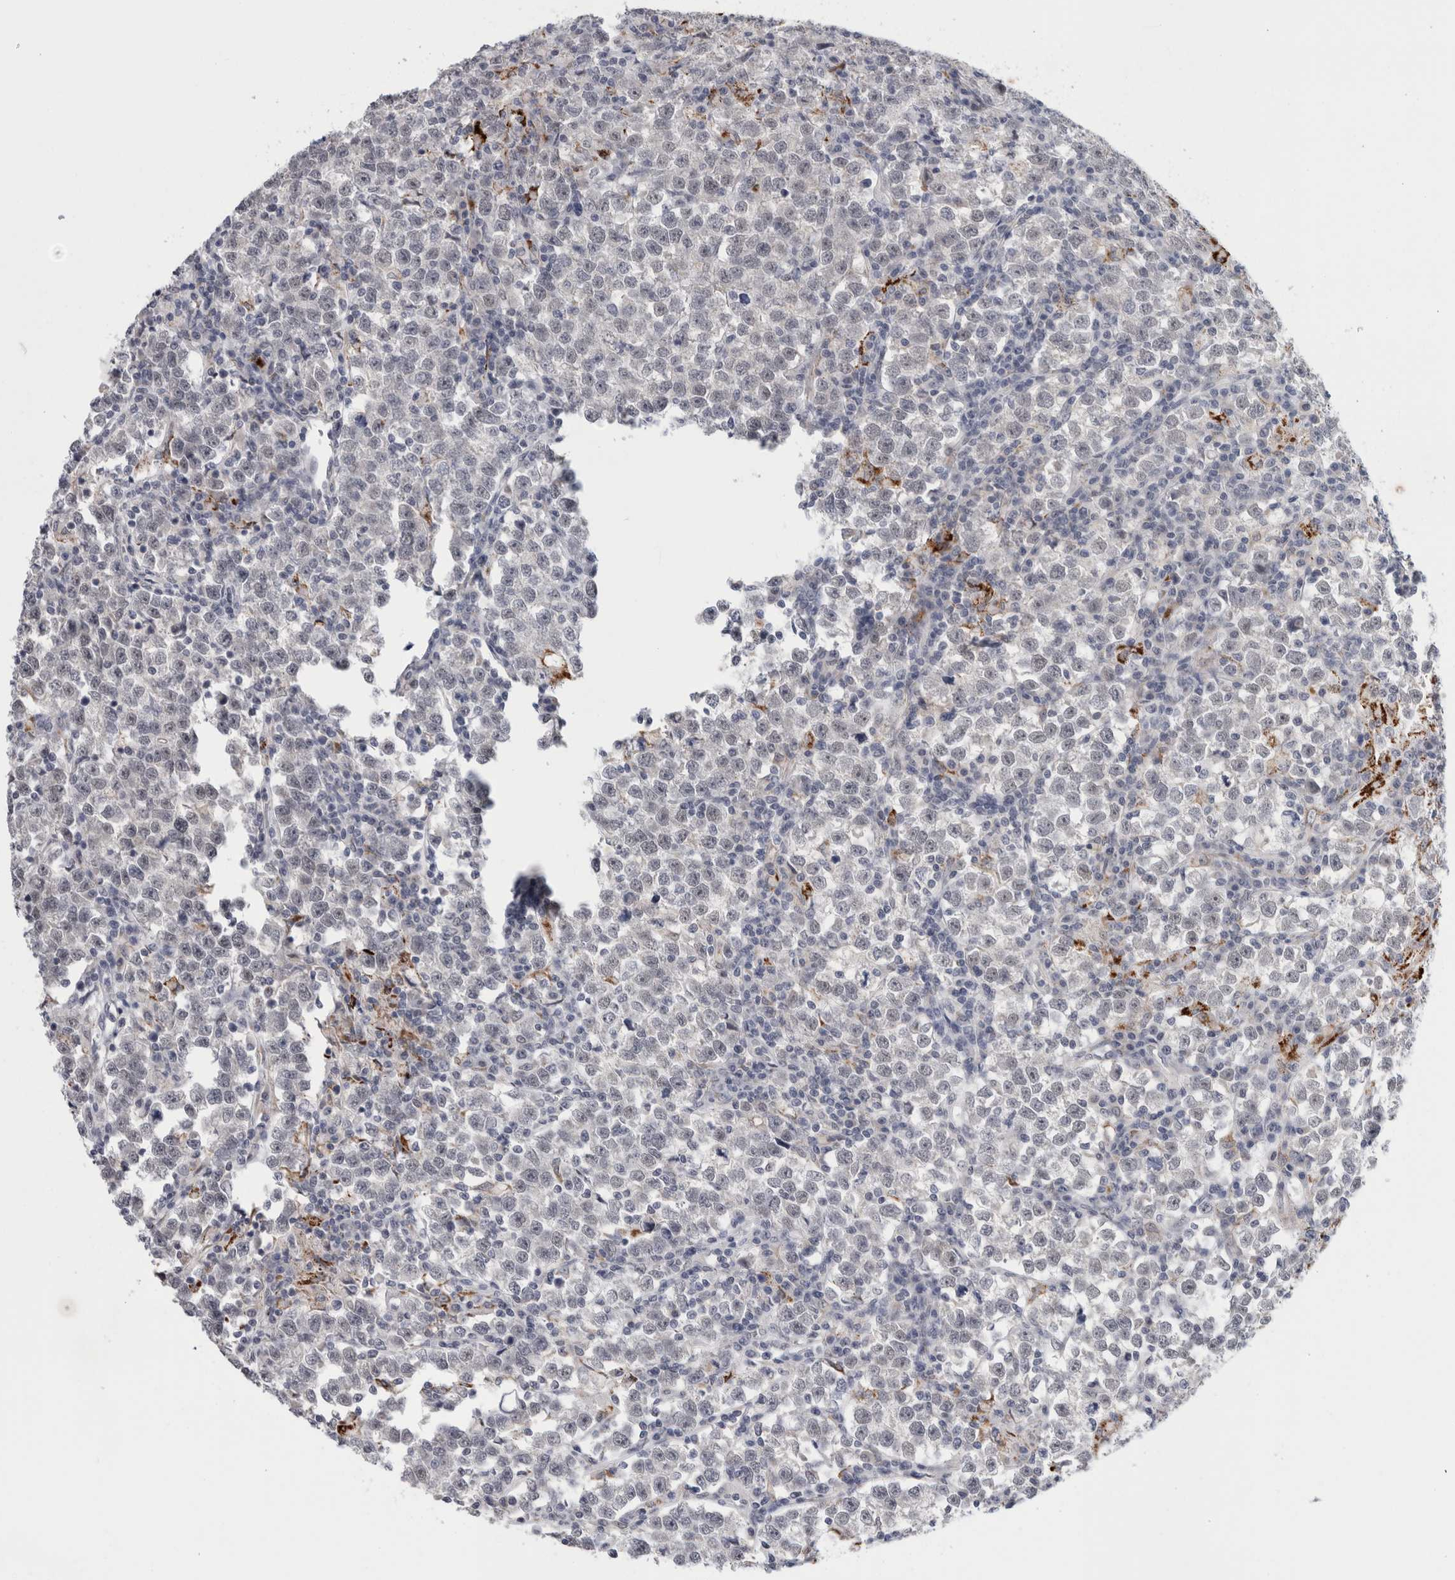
{"staining": {"intensity": "negative", "quantity": "none", "location": "none"}, "tissue": "testis cancer", "cell_type": "Tumor cells", "image_type": "cancer", "snomed": [{"axis": "morphology", "description": "Normal tissue, NOS"}, {"axis": "morphology", "description": "Seminoma, NOS"}, {"axis": "topography", "description": "Testis"}], "caption": "The image displays no staining of tumor cells in testis cancer.", "gene": "NIPA1", "patient": {"sex": "male", "age": 43}}